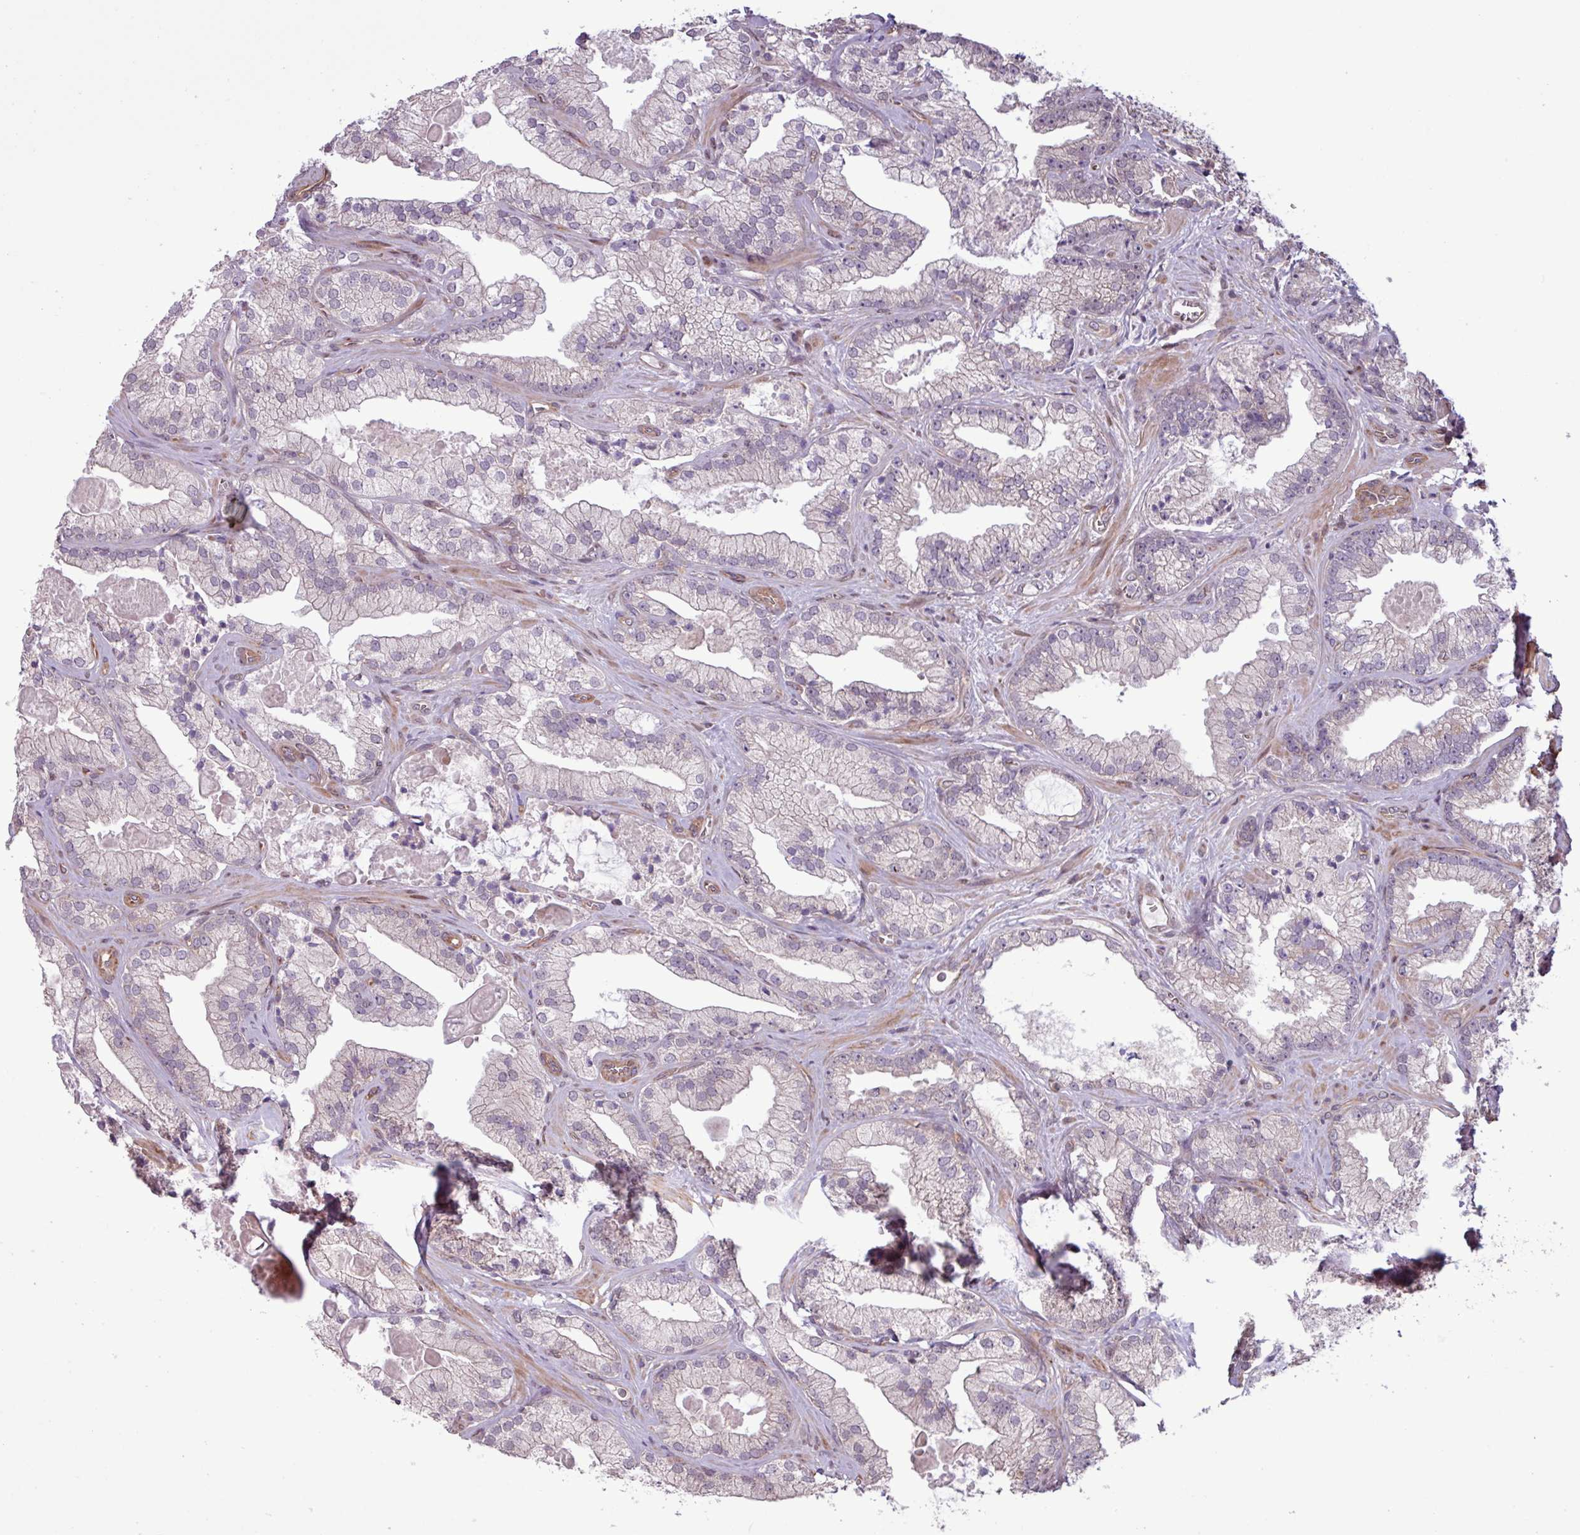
{"staining": {"intensity": "negative", "quantity": "none", "location": "none"}, "tissue": "prostate cancer", "cell_type": "Tumor cells", "image_type": "cancer", "snomed": [{"axis": "morphology", "description": "Adenocarcinoma, High grade"}, {"axis": "topography", "description": "Prostate"}], "caption": "A high-resolution image shows IHC staining of prostate cancer, which exhibits no significant expression in tumor cells.", "gene": "PDPR", "patient": {"sex": "male", "age": 68}}